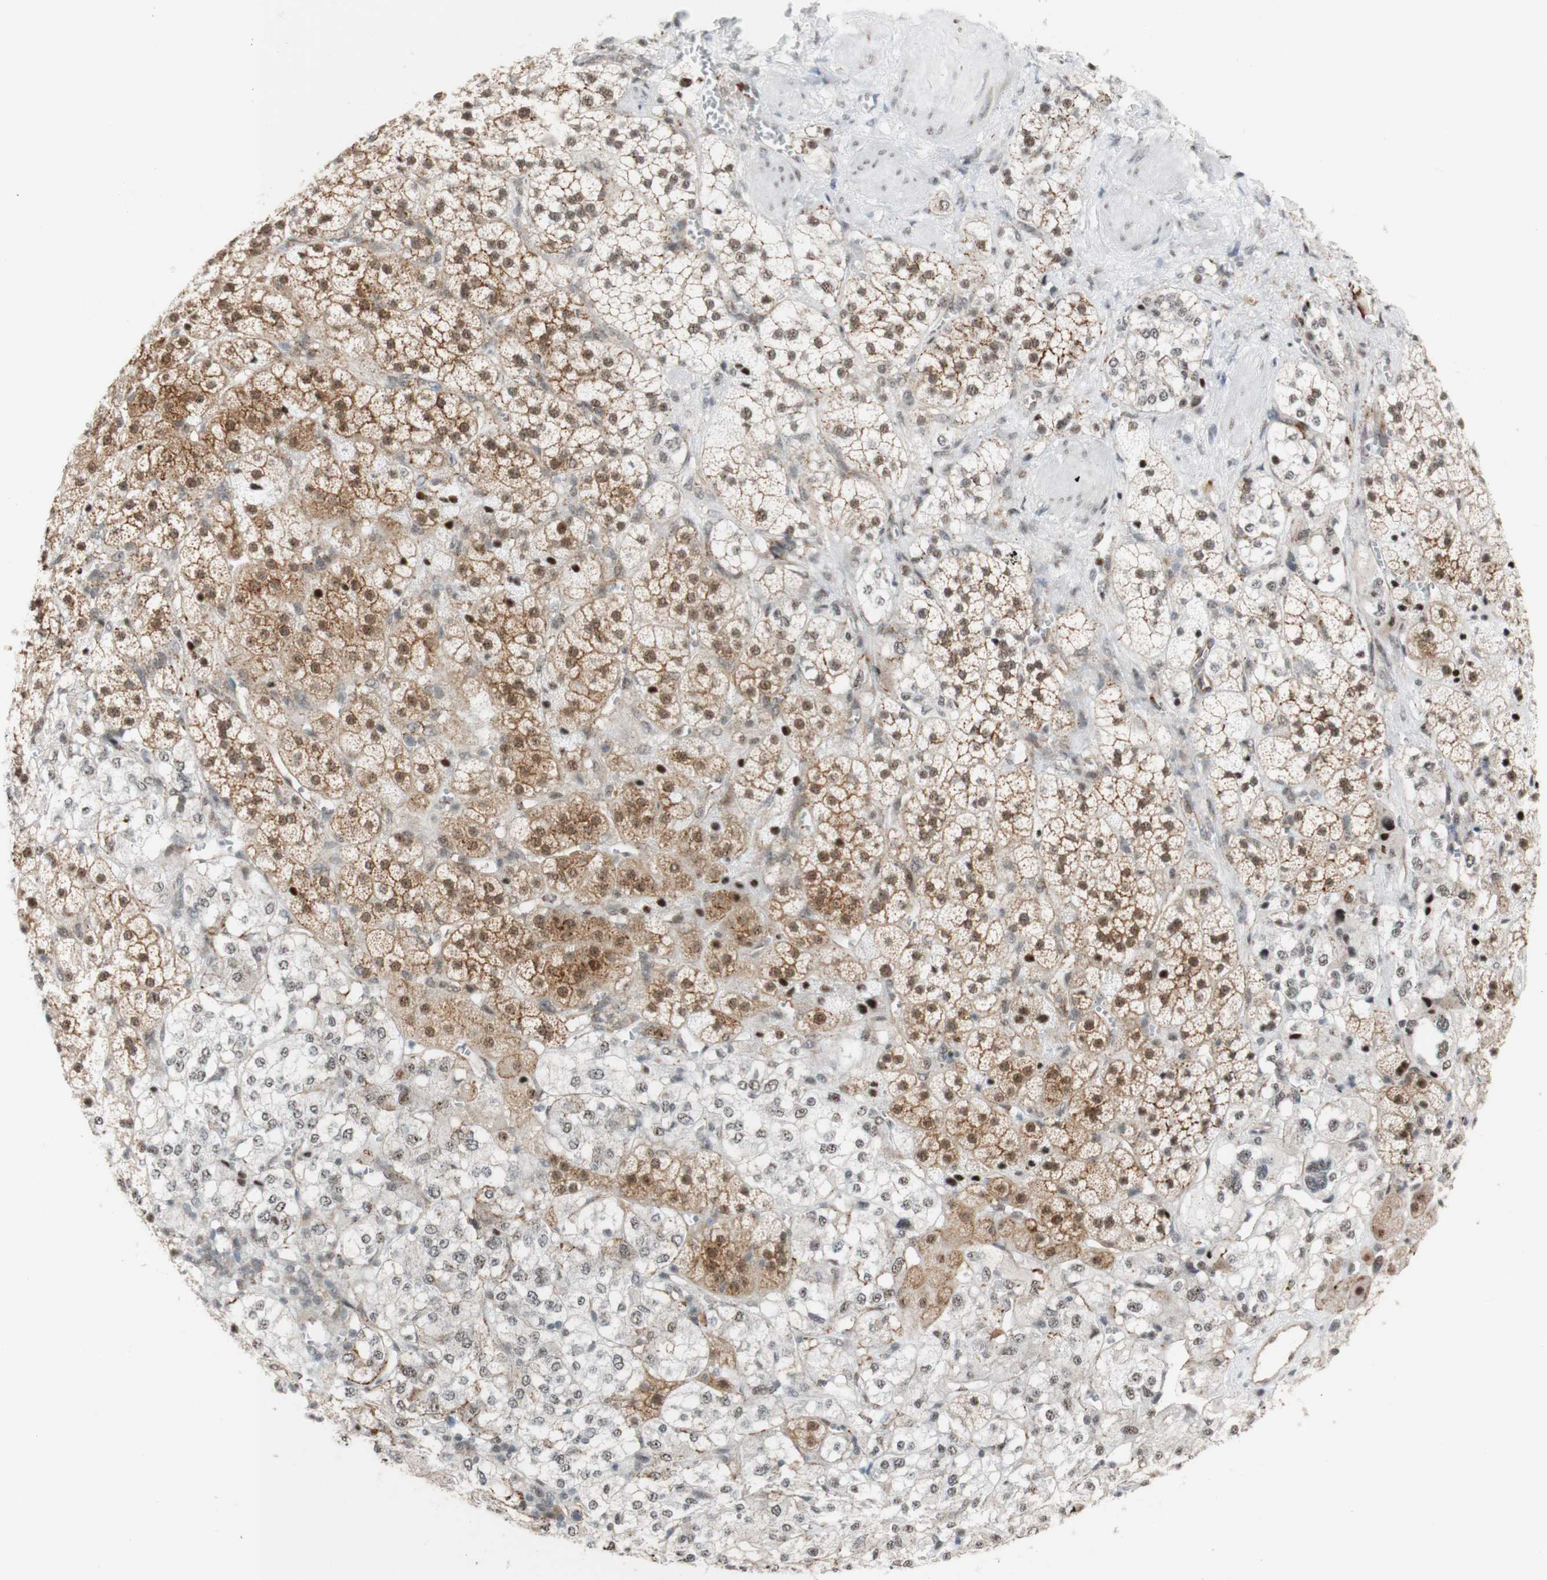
{"staining": {"intensity": "moderate", "quantity": ">75%", "location": "cytoplasmic/membranous,nuclear"}, "tissue": "adrenal gland", "cell_type": "Glandular cells", "image_type": "normal", "snomed": [{"axis": "morphology", "description": "Normal tissue, NOS"}, {"axis": "topography", "description": "Adrenal gland"}], "caption": "Glandular cells demonstrate moderate cytoplasmic/membranous,nuclear staining in about >75% of cells in benign adrenal gland. The protein of interest is stained brown, and the nuclei are stained in blue (DAB IHC with brightfield microscopy, high magnification).", "gene": "SAP18", "patient": {"sex": "male", "age": 56}}